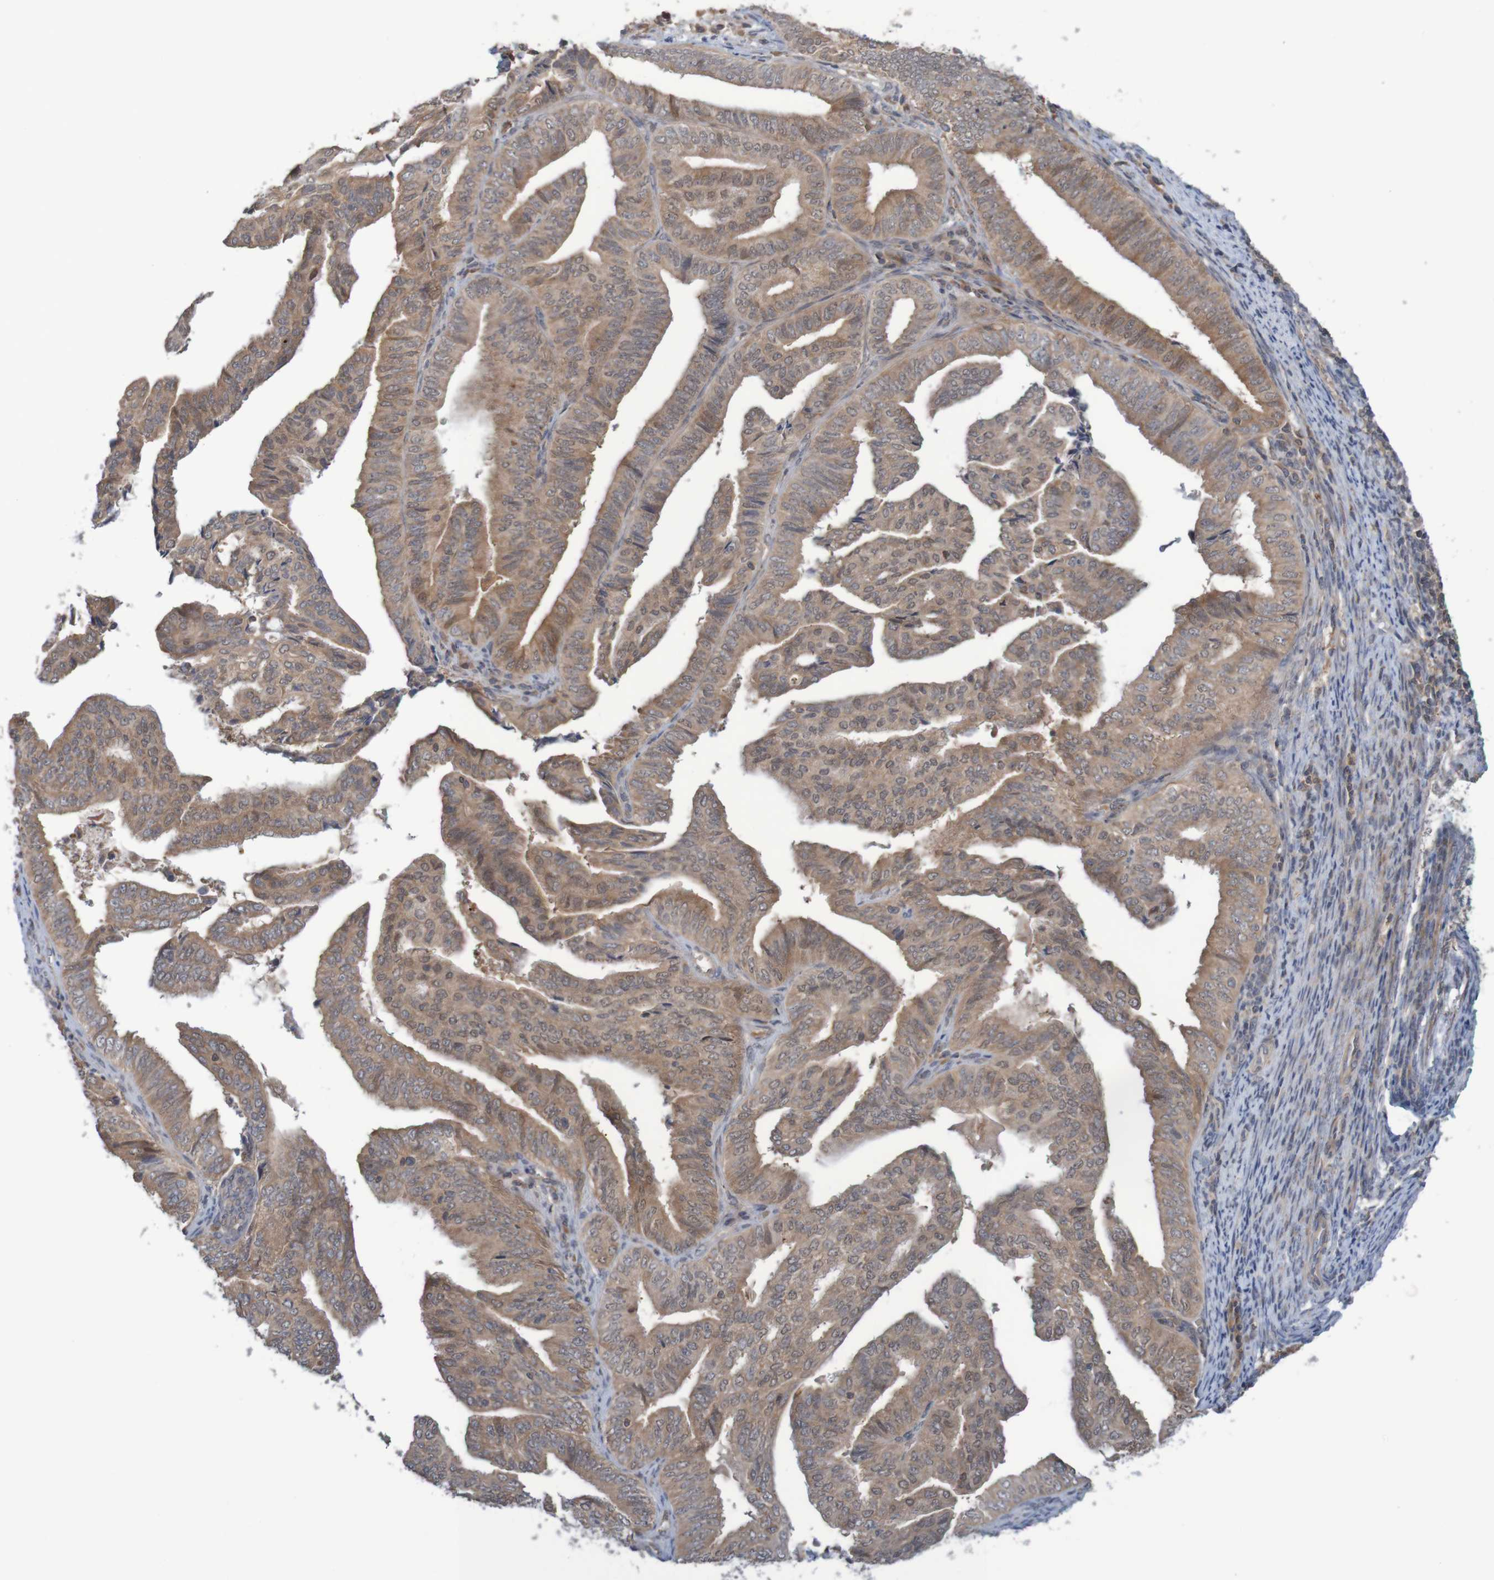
{"staining": {"intensity": "moderate", "quantity": ">75%", "location": "cytoplasmic/membranous"}, "tissue": "endometrial cancer", "cell_type": "Tumor cells", "image_type": "cancer", "snomed": [{"axis": "morphology", "description": "Adenocarcinoma, NOS"}, {"axis": "topography", "description": "Endometrium"}], "caption": "Endometrial adenocarcinoma was stained to show a protein in brown. There is medium levels of moderate cytoplasmic/membranous staining in approximately >75% of tumor cells.", "gene": "ANKK1", "patient": {"sex": "female", "age": 58}}